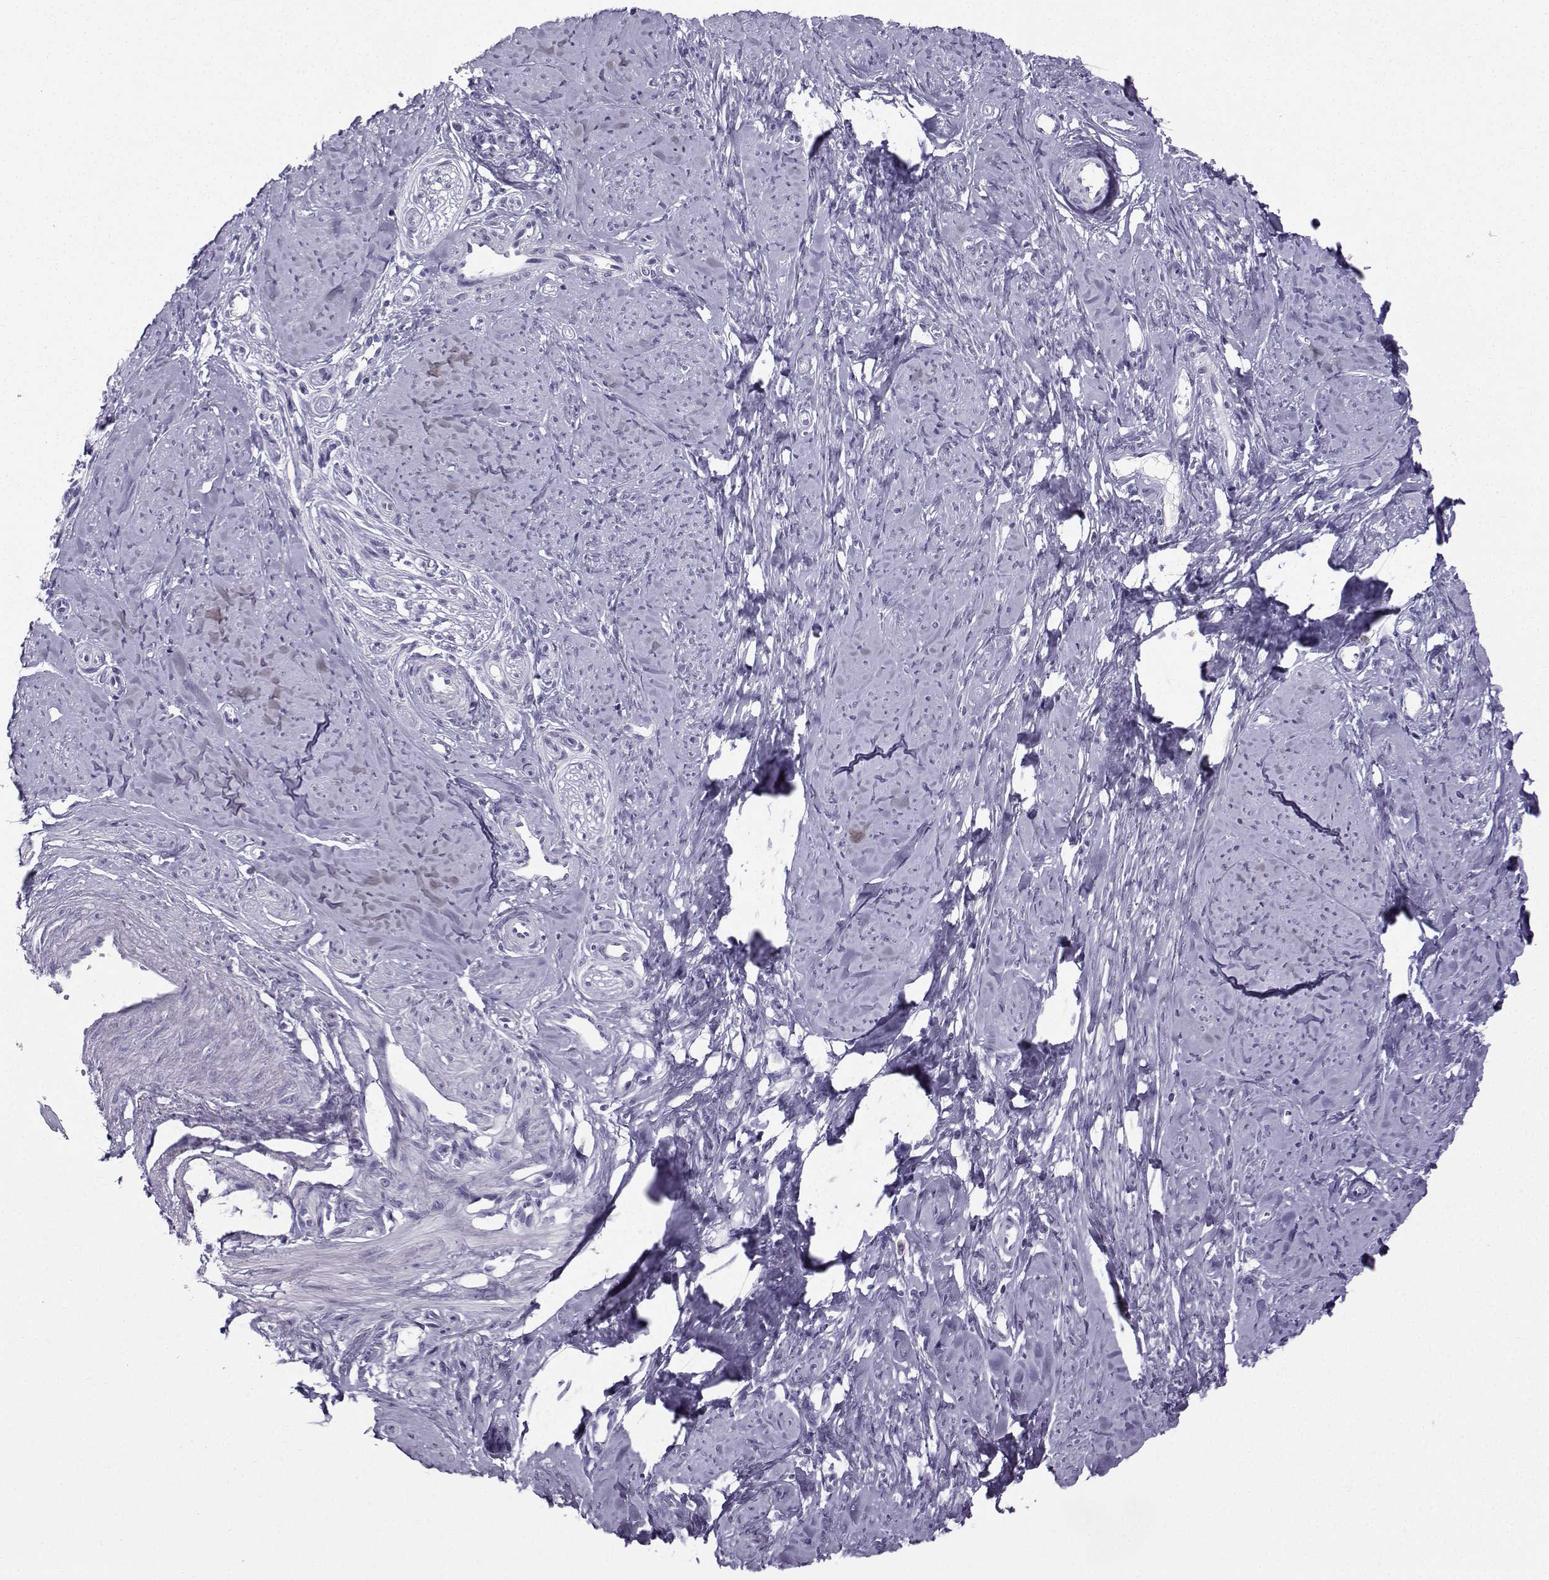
{"staining": {"intensity": "negative", "quantity": "none", "location": "none"}, "tissue": "smooth muscle", "cell_type": "Smooth muscle cells", "image_type": "normal", "snomed": [{"axis": "morphology", "description": "Normal tissue, NOS"}, {"axis": "topography", "description": "Smooth muscle"}], "caption": "Immunohistochemical staining of normal human smooth muscle exhibits no significant positivity in smooth muscle cells.", "gene": "ZBTB8B", "patient": {"sex": "female", "age": 48}}